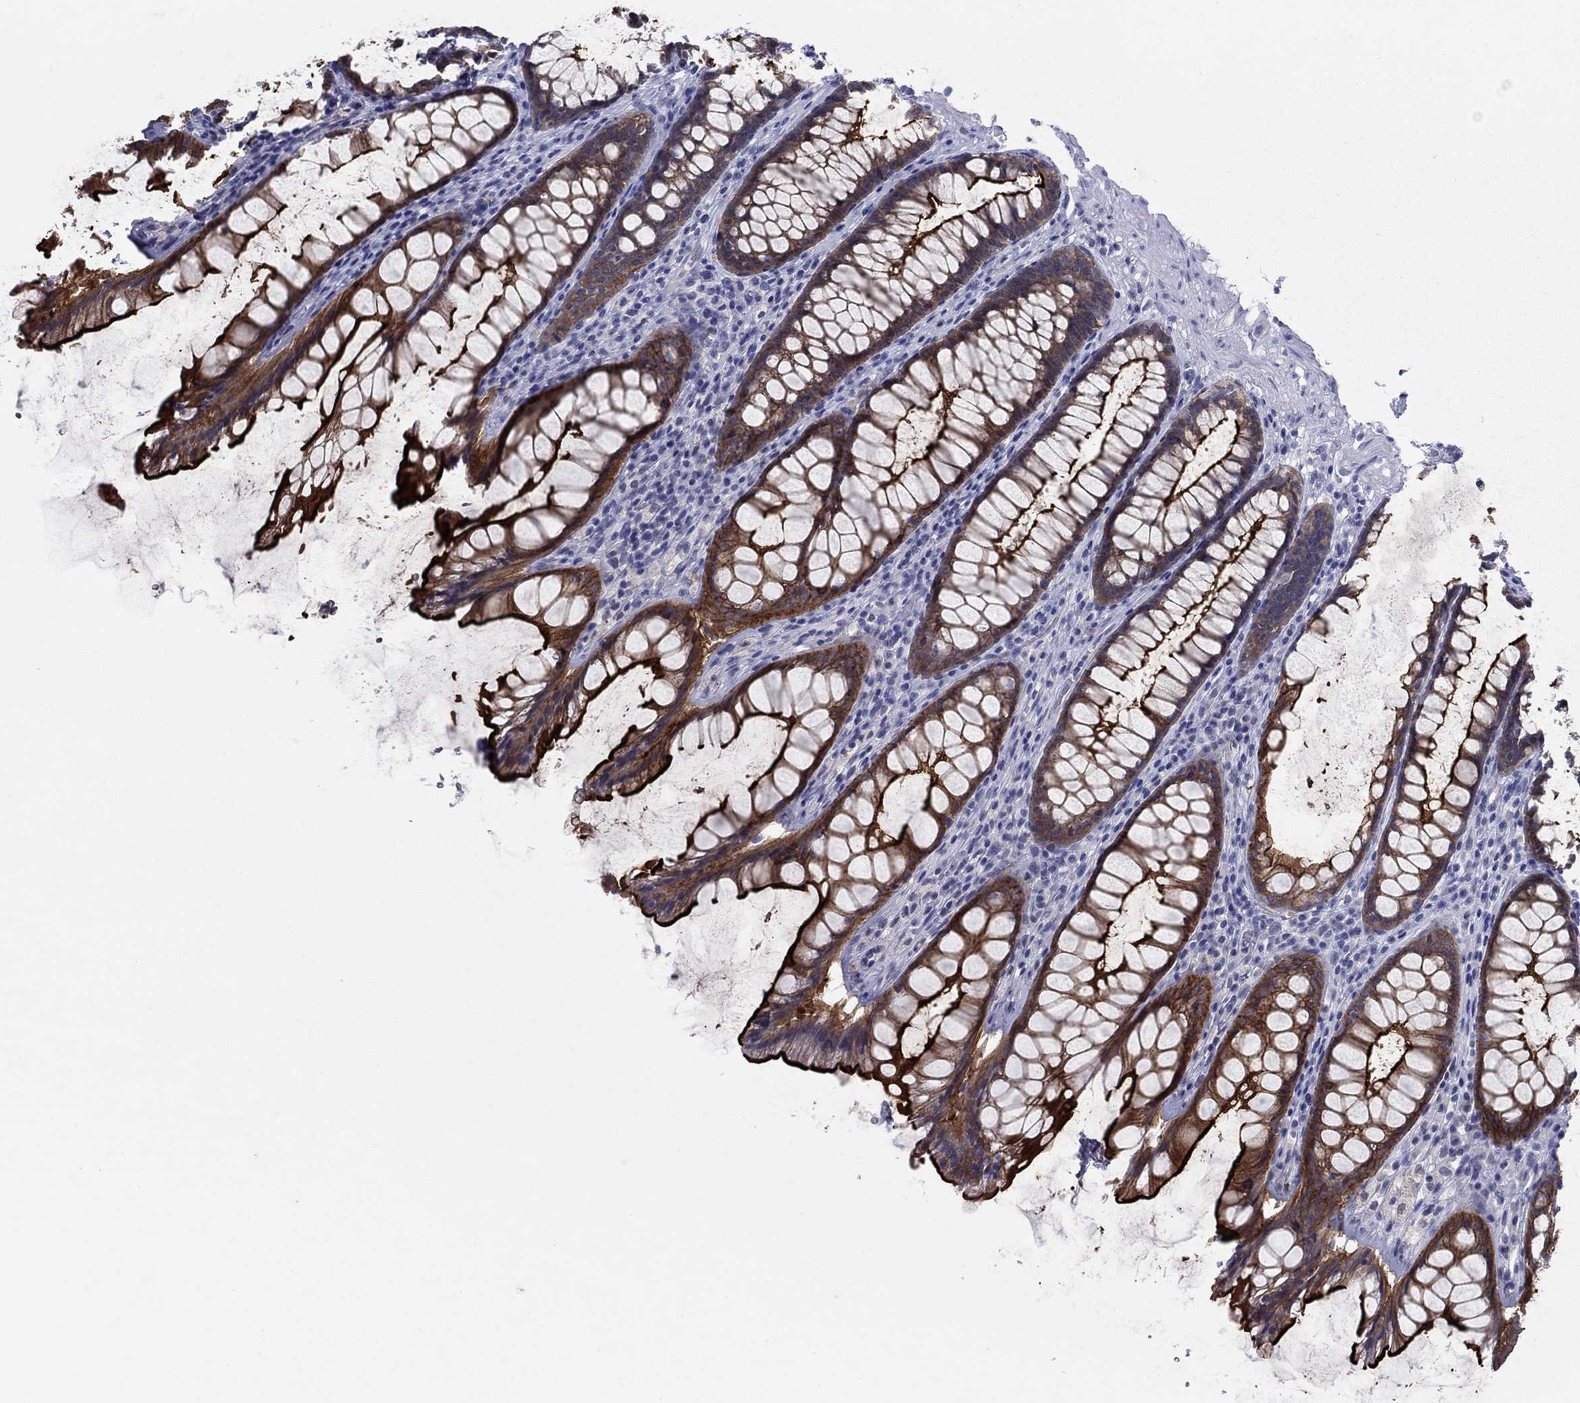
{"staining": {"intensity": "strong", "quantity": ">75%", "location": "cytoplasmic/membranous"}, "tissue": "rectum", "cell_type": "Glandular cells", "image_type": "normal", "snomed": [{"axis": "morphology", "description": "Normal tissue, NOS"}, {"axis": "topography", "description": "Rectum"}], "caption": "Rectum stained with IHC exhibits strong cytoplasmic/membranous expression in about >75% of glandular cells.", "gene": "PLS1", "patient": {"sex": "male", "age": 72}}